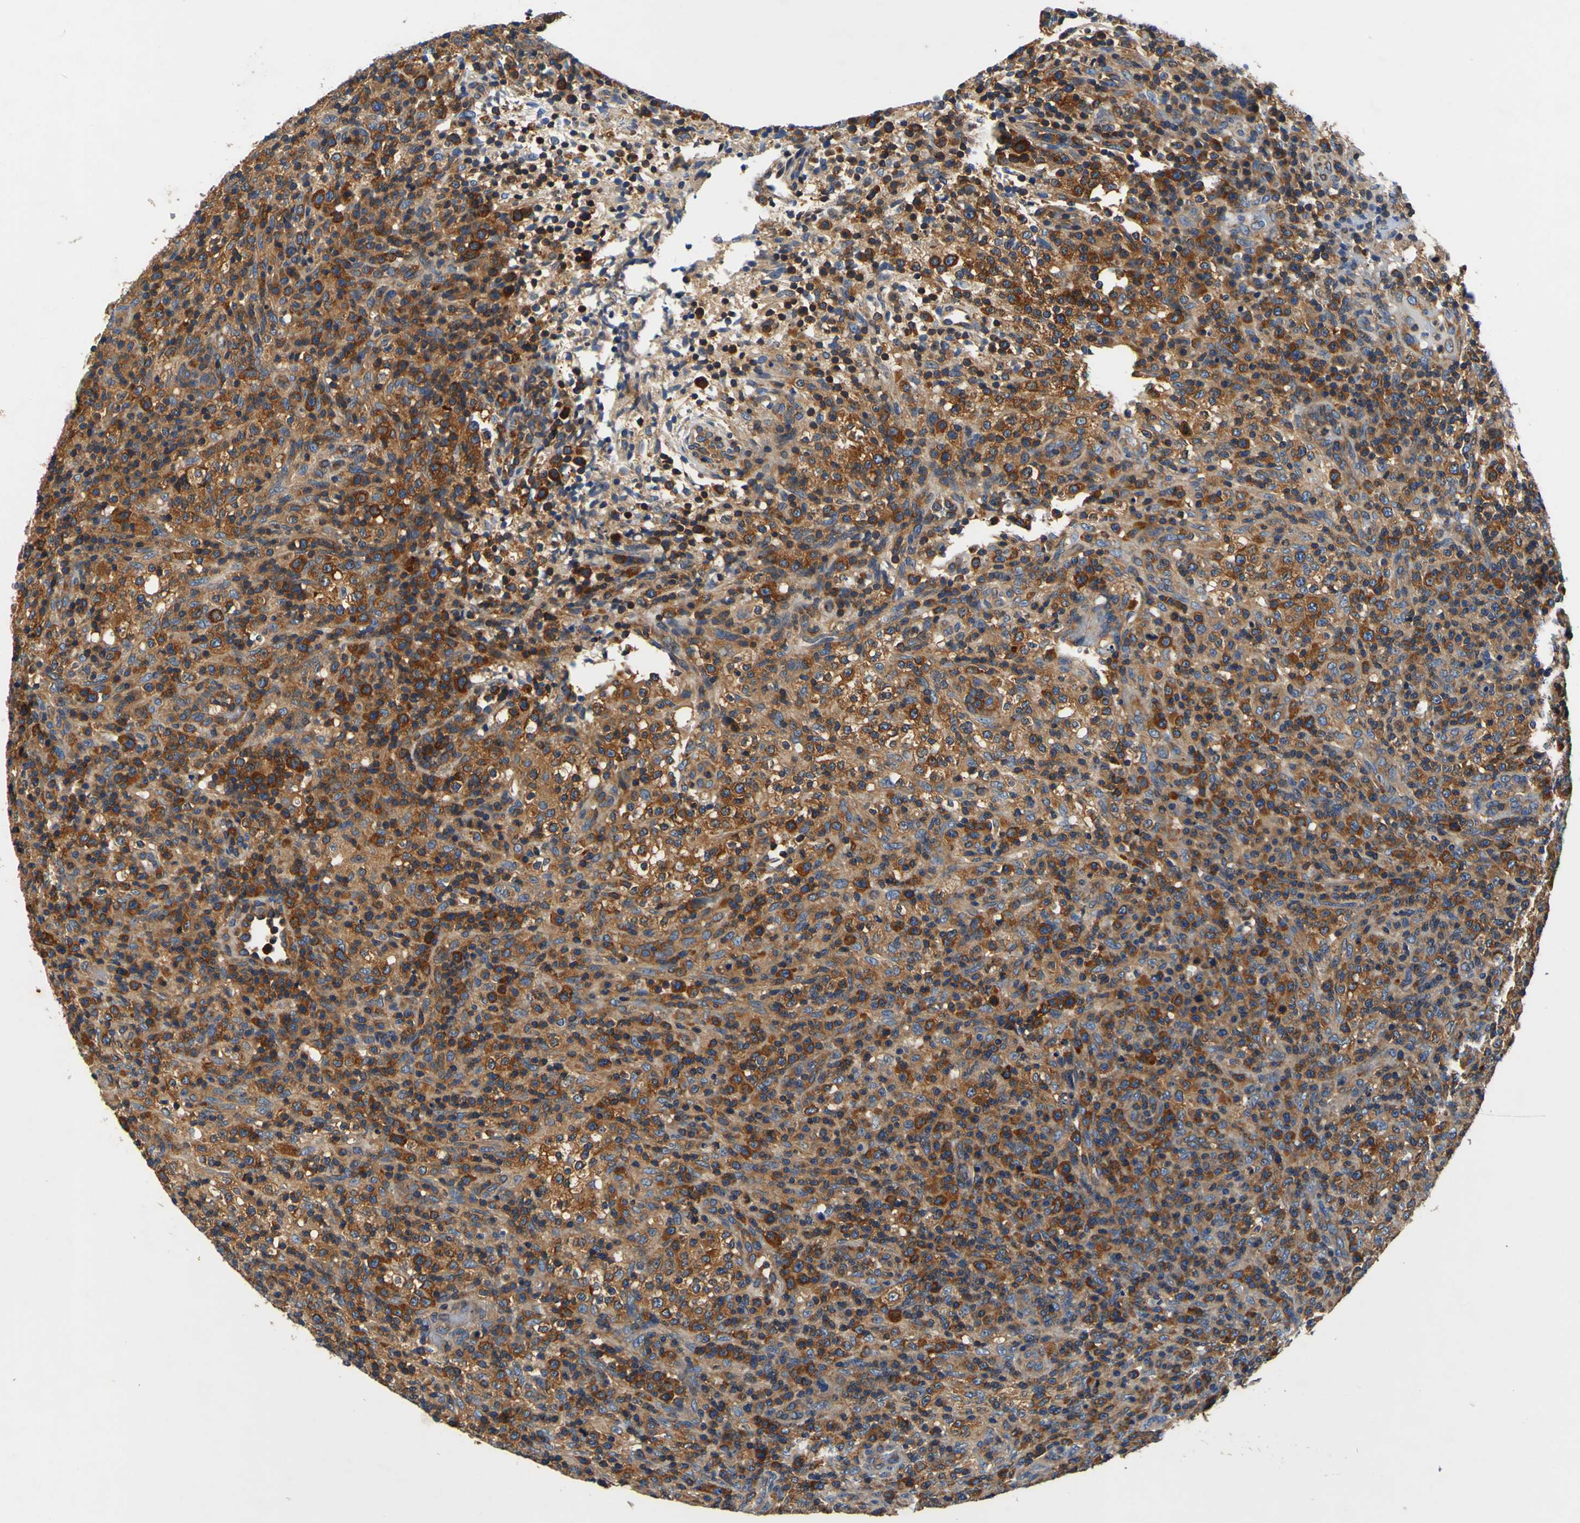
{"staining": {"intensity": "strong", "quantity": ">75%", "location": "cytoplasmic/membranous"}, "tissue": "lymphoma", "cell_type": "Tumor cells", "image_type": "cancer", "snomed": [{"axis": "morphology", "description": "Malignant lymphoma, non-Hodgkin's type, High grade"}, {"axis": "topography", "description": "Lymph node"}], "caption": "Lymphoma tissue shows strong cytoplasmic/membranous positivity in approximately >75% of tumor cells", "gene": "CNR2", "patient": {"sex": "female", "age": 76}}